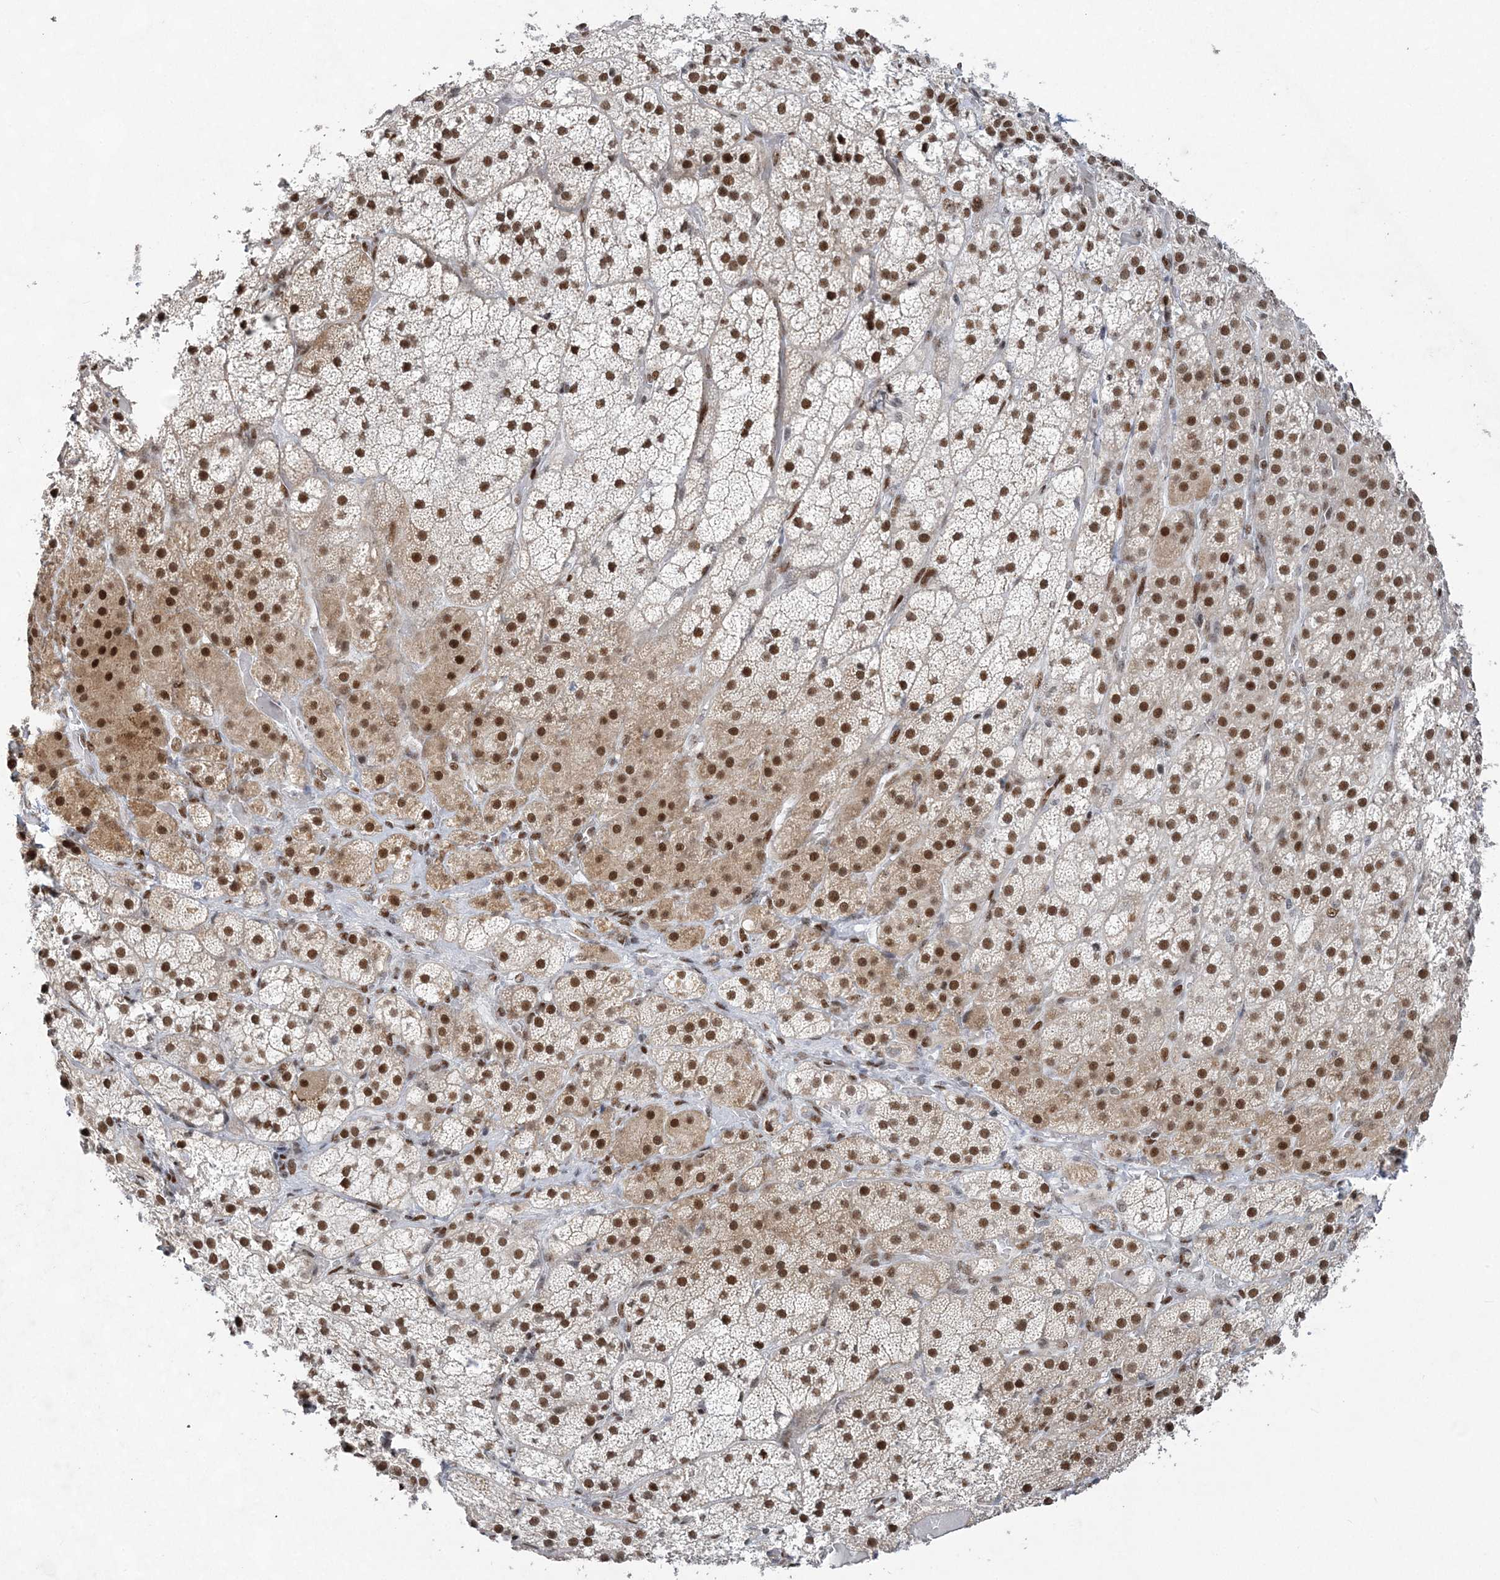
{"staining": {"intensity": "strong", "quantity": ">75%", "location": "nuclear"}, "tissue": "adrenal gland", "cell_type": "Glandular cells", "image_type": "normal", "snomed": [{"axis": "morphology", "description": "Normal tissue, NOS"}, {"axis": "topography", "description": "Adrenal gland"}], "caption": "Immunohistochemistry (IHC) micrograph of unremarkable adrenal gland stained for a protein (brown), which displays high levels of strong nuclear expression in about >75% of glandular cells.", "gene": "ZBTB7A", "patient": {"sex": "male", "age": 57}}